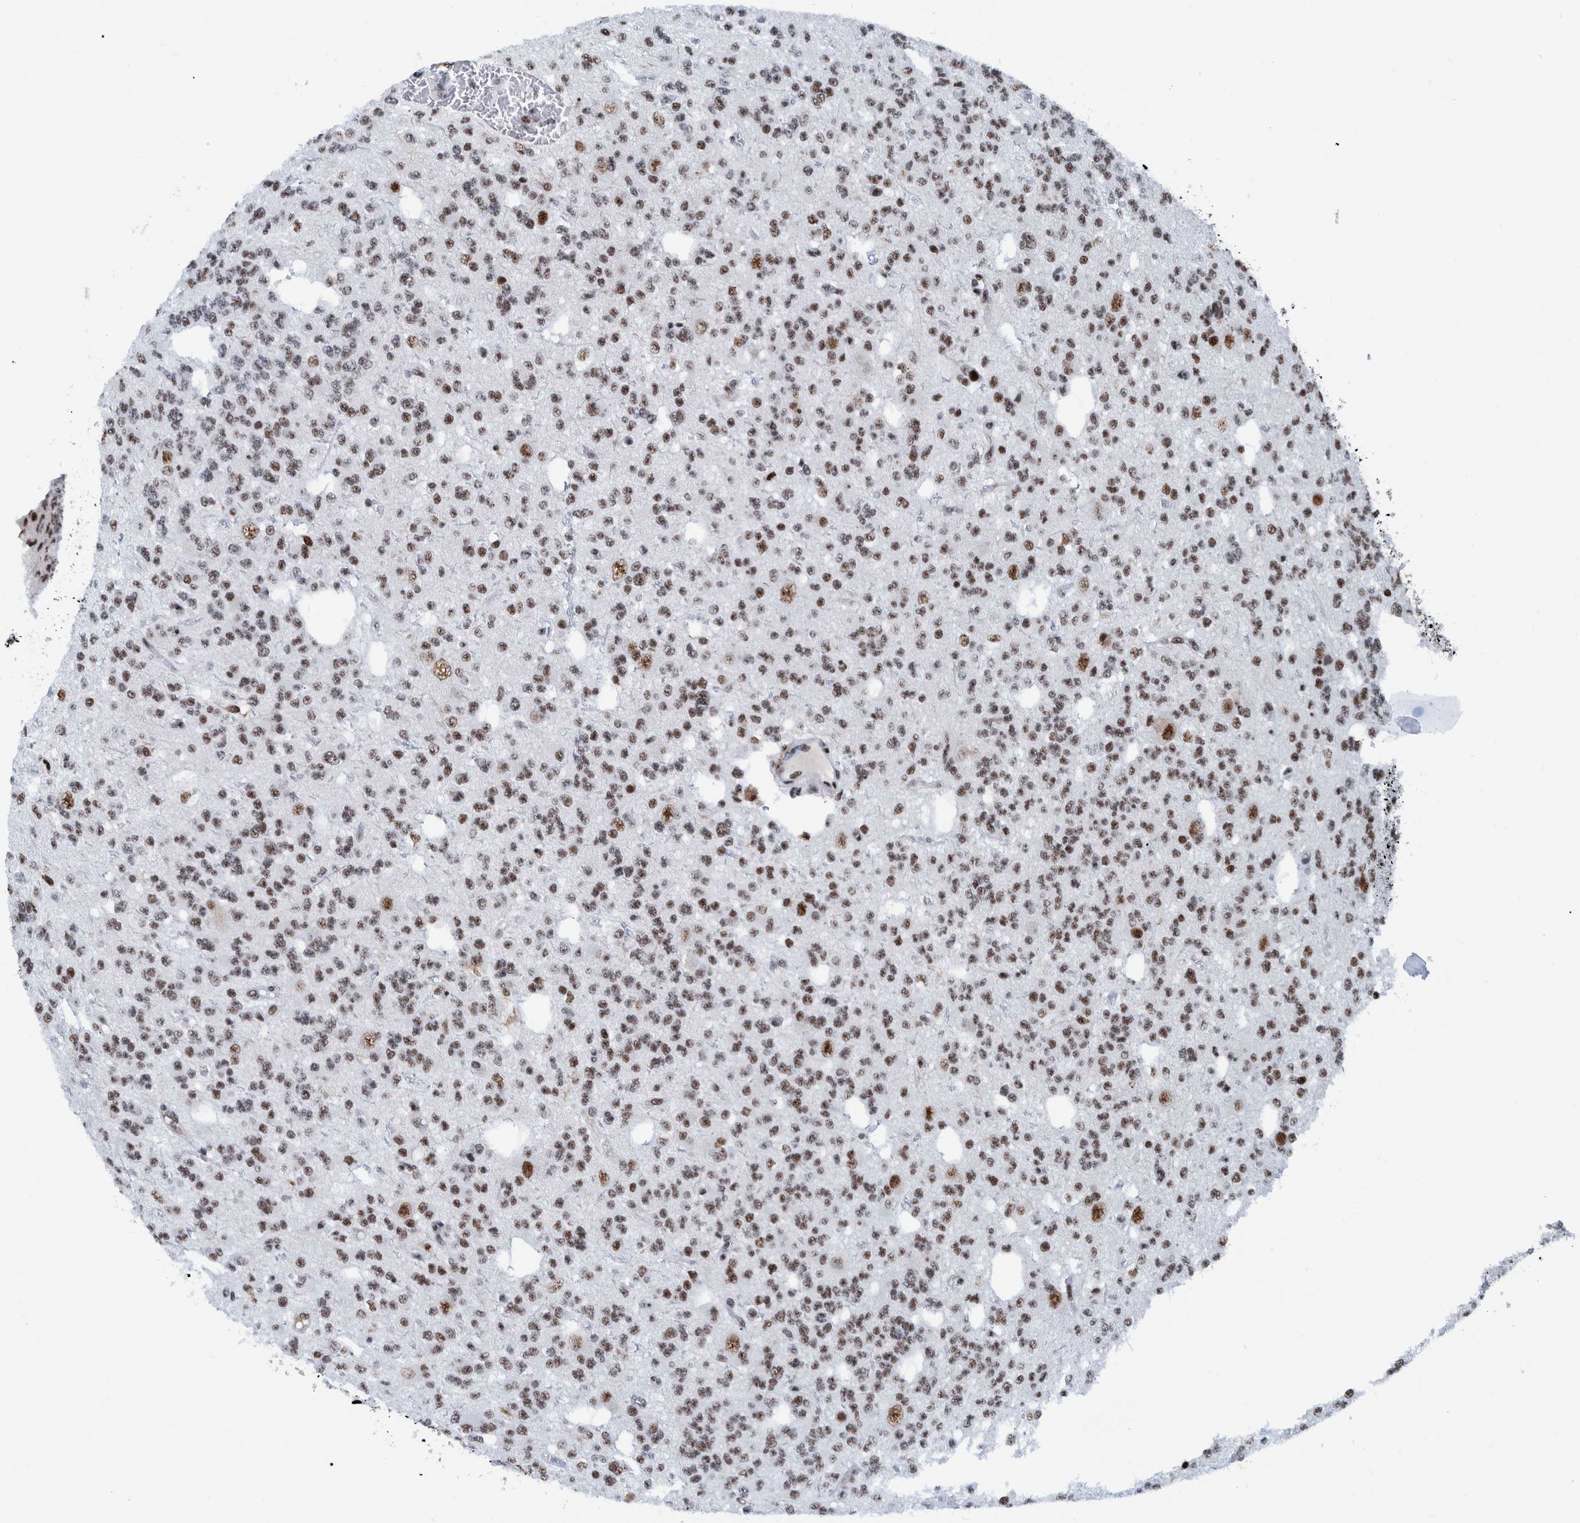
{"staining": {"intensity": "moderate", "quantity": ">75%", "location": "nuclear"}, "tissue": "glioma", "cell_type": "Tumor cells", "image_type": "cancer", "snomed": [{"axis": "morphology", "description": "Glioma, malignant, Low grade"}, {"axis": "topography", "description": "Brain"}], "caption": "IHC micrograph of neoplastic tissue: malignant low-grade glioma stained using immunohistochemistry (IHC) demonstrates medium levels of moderate protein expression localized specifically in the nuclear of tumor cells, appearing as a nuclear brown color.", "gene": "EFTUD2", "patient": {"sex": "male", "age": 38}}